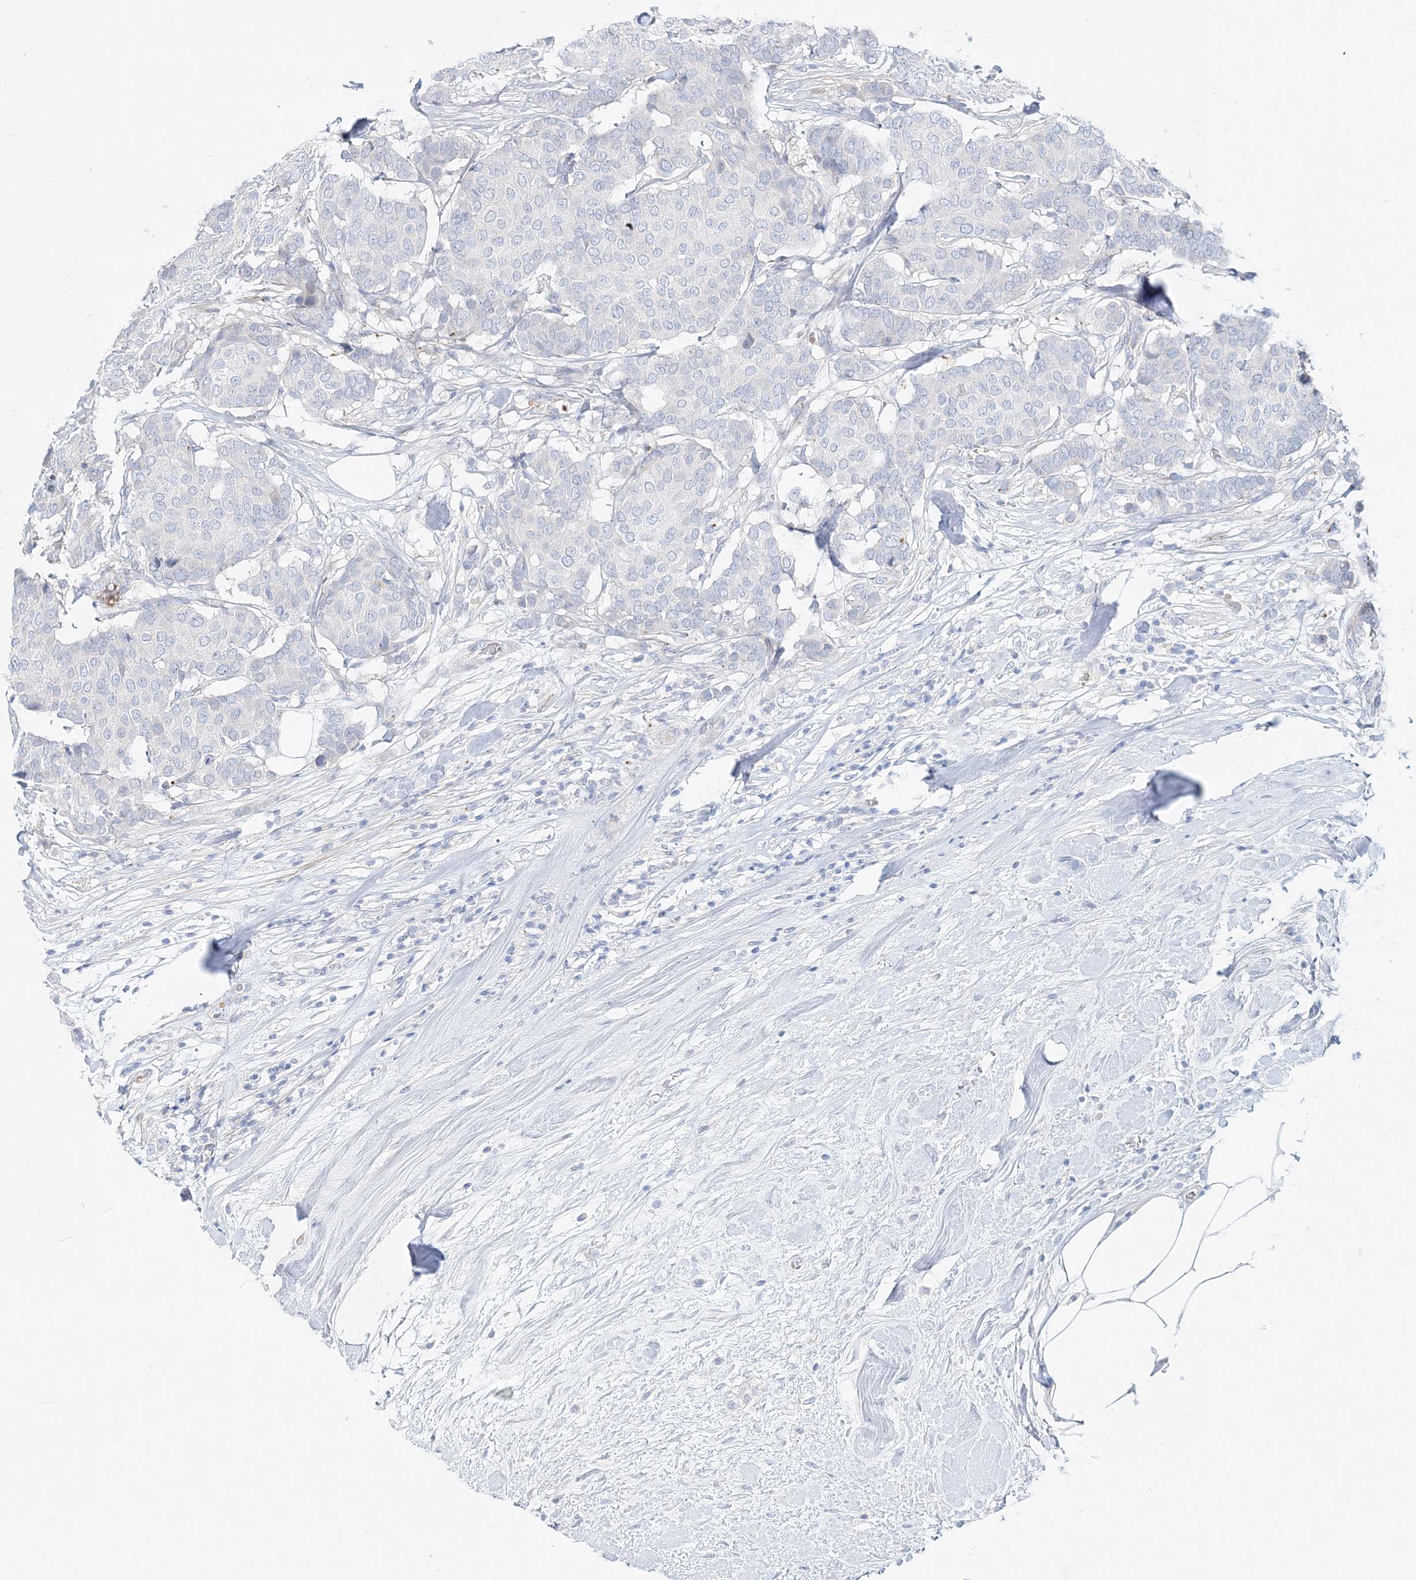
{"staining": {"intensity": "negative", "quantity": "none", "location": "none"}, "tissue": "breast cancer", "cell_type": "Tumor cells", "image_type": "cancer", "snomed": [{"axis": "morphology", "description": "Duct carcinoma"}, {"axis": "topography", "description": "Breast"}], "caption": "Histopathology image shows no protein staining in tumor cells of breast cancer (intraductal carcinoma) tissue.", "gene": "DNAH5", "patient": {"sex": "female", "age": 75}}